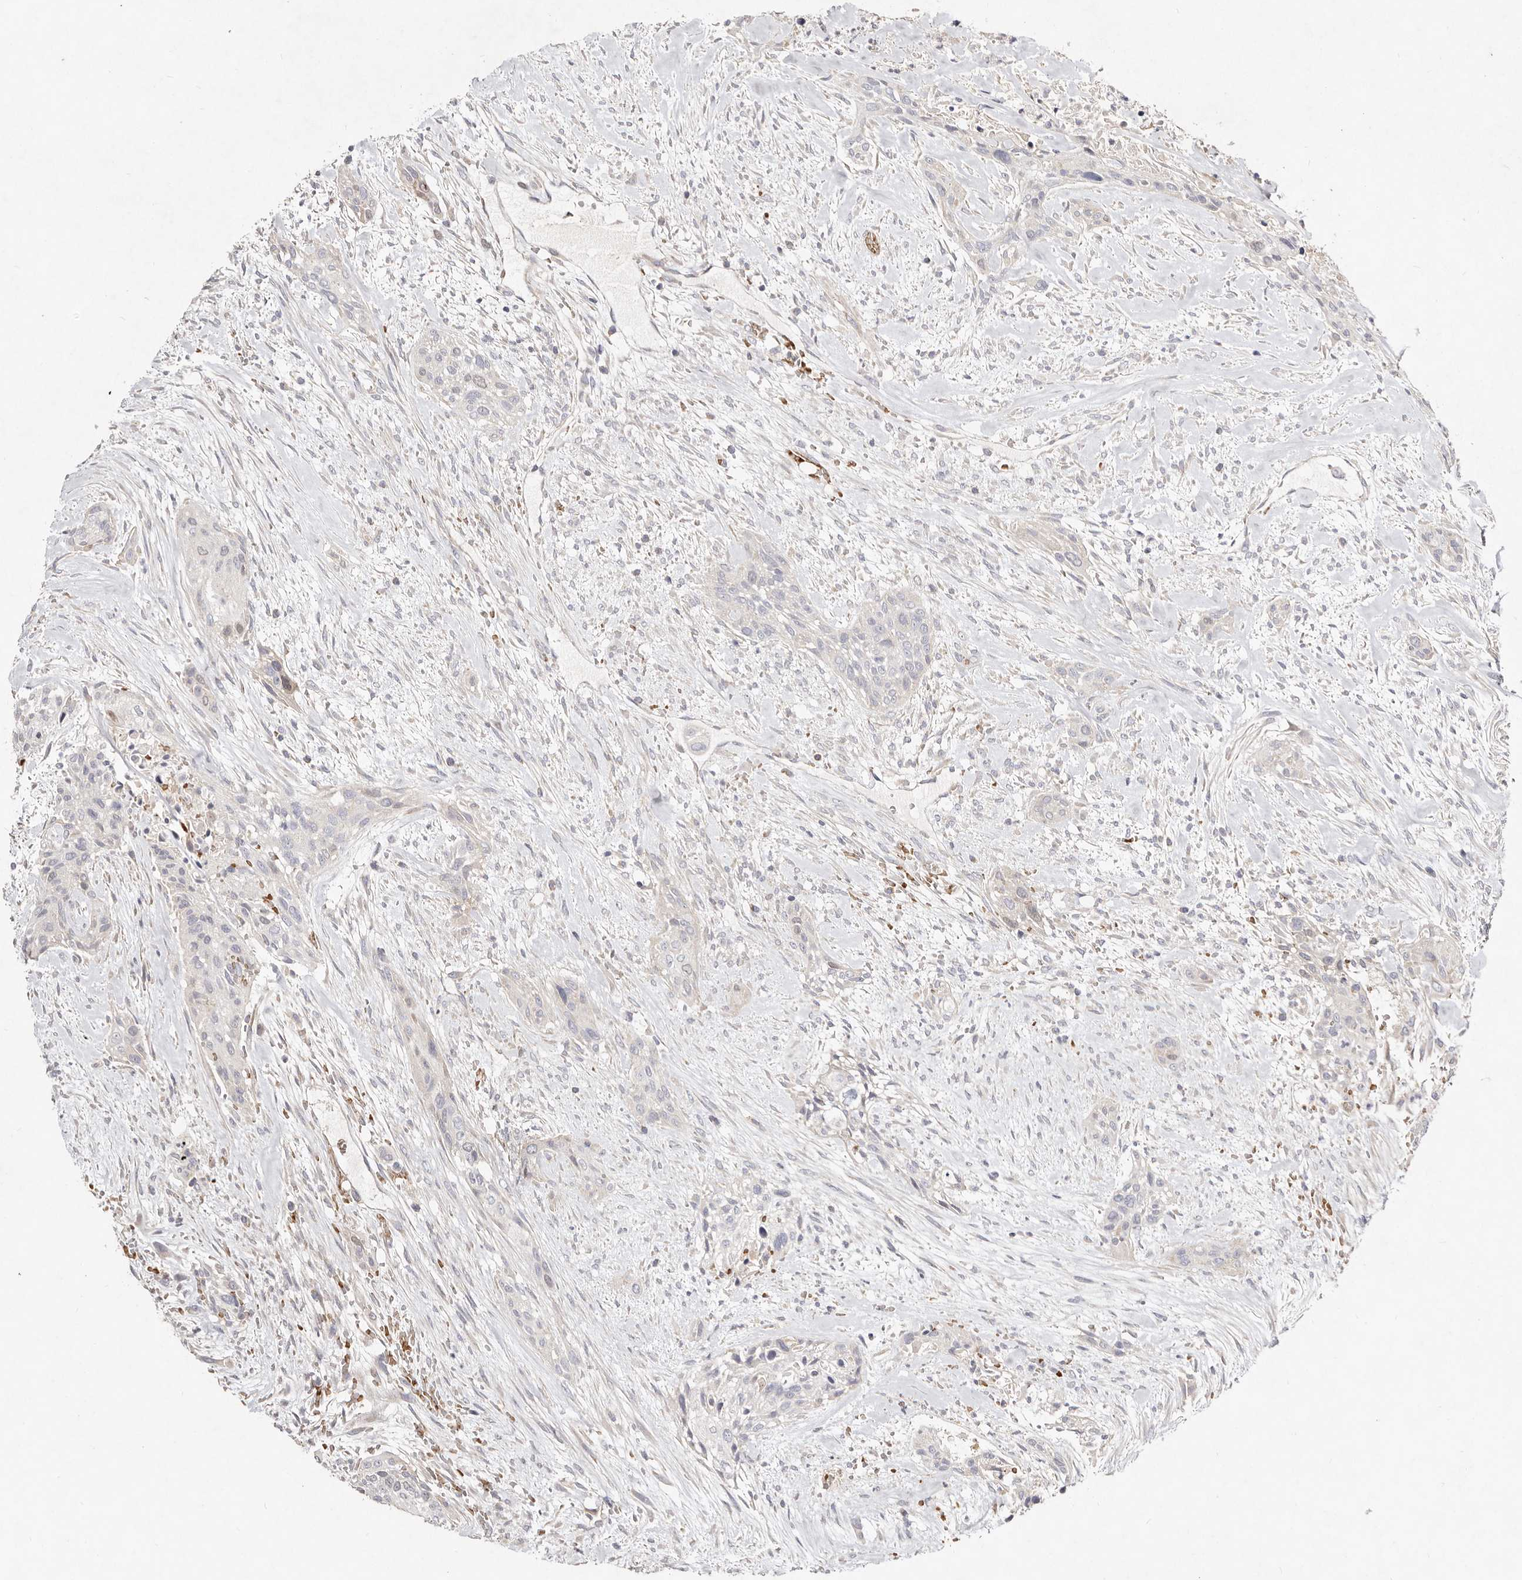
{"staining": {"intensity": "negative", "quantity": "none", "location": "none"}, "tissue": "urothelial cancer", "cell_type": "Tumor cells", "image_type": "cancer", "snomed": [{"axis": "morphology", "description": "Urothelial carcinoma, High grade"}, {"axis": "topography", "description": "Urinary bladder"}], "caption": "This is an immunohistochemistry image of human urothelial cancer. There is no staining in tumor cells.", "gene": "SLC25A20", "patient": {"sex": "male", "age": 35}}